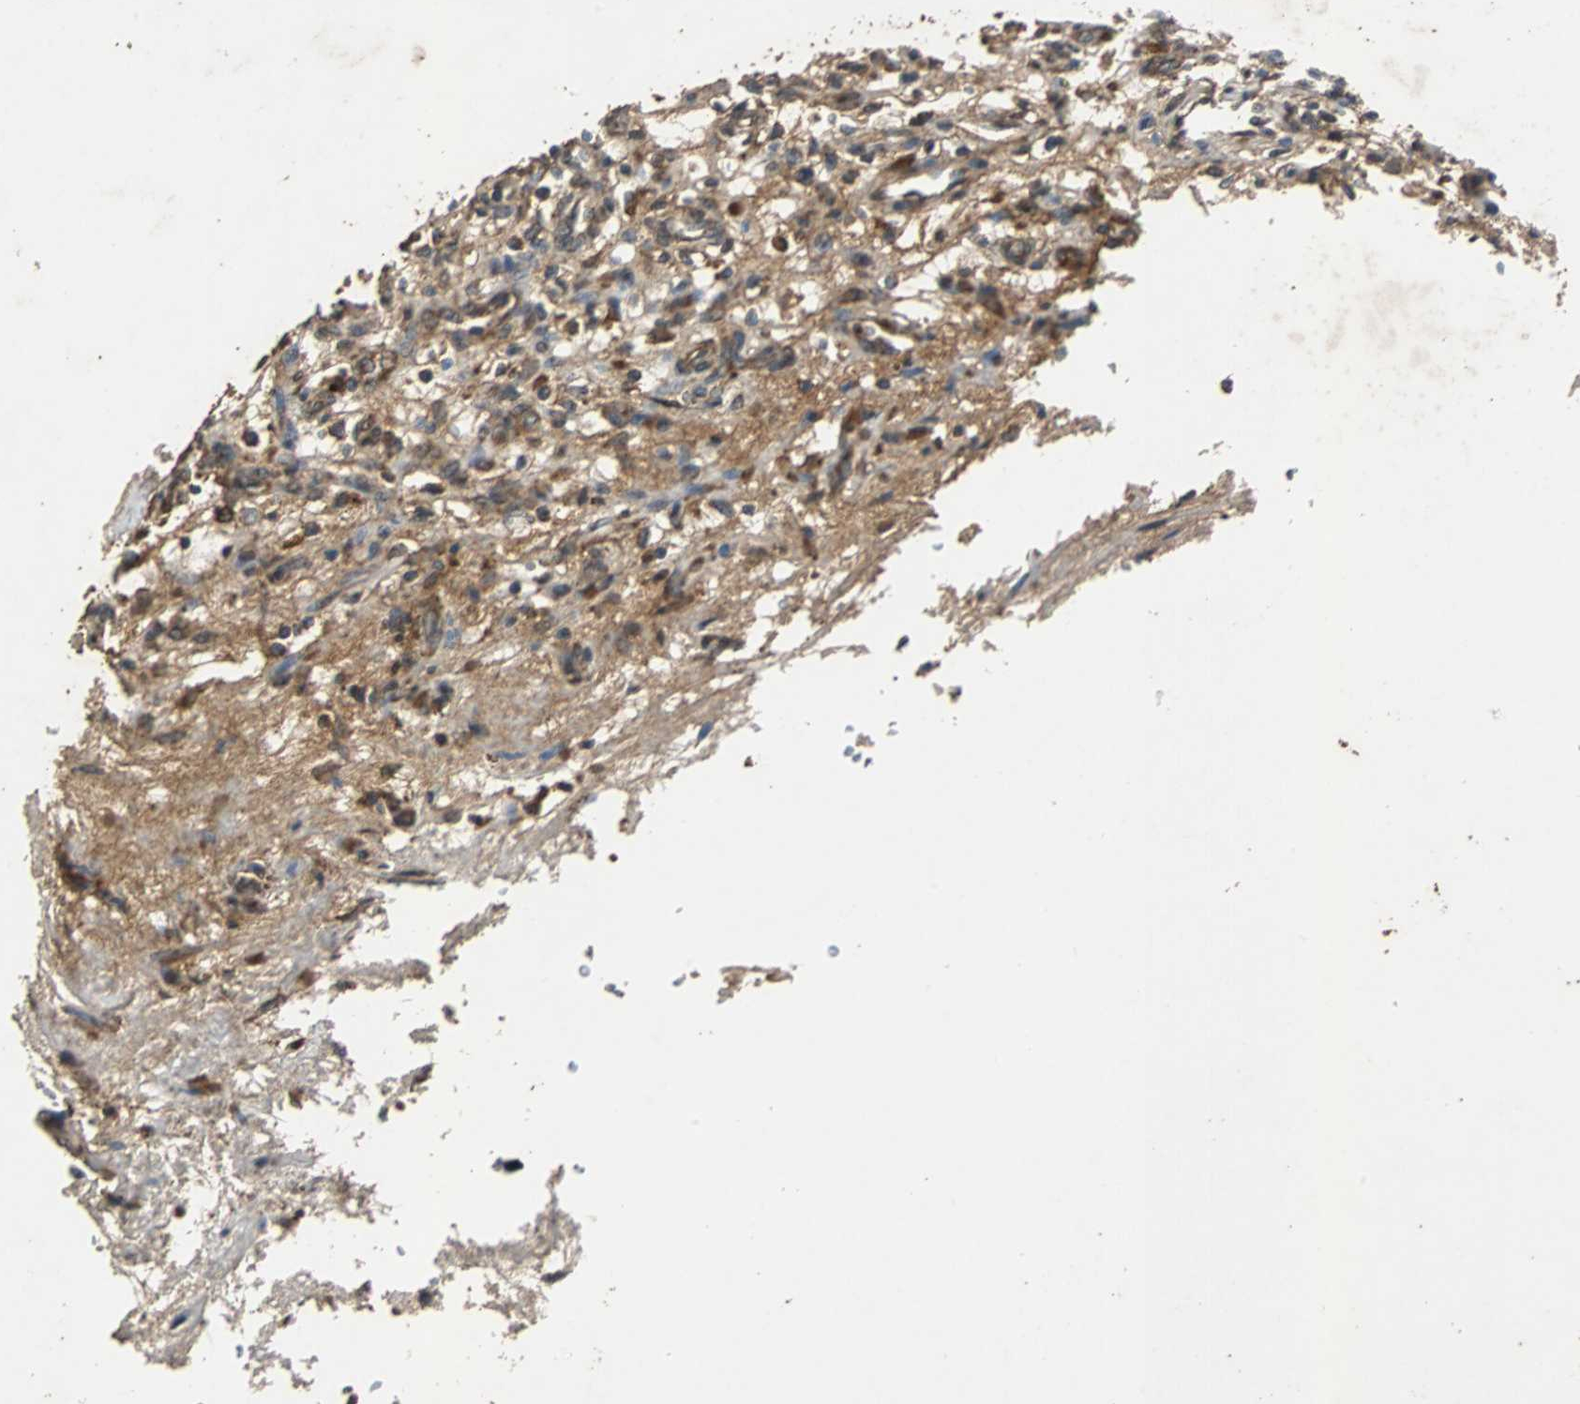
{"staining": {"intensity": "moderate", "quantity": ">75%", "location": "cytoplasmic/membranous"}, "tissue": "renal cancer", "cell_type": "Tumor cells", "image_type": "cancer", "snomed": [{"axis": "morphology", "description": "Adenocarcinoma, NOS"}, {"axis": "topography", "description": "Kidney"}], "caption": "Brown immunohistochemical staining in renal cancer (adenocarcinoma) demonstrates moderate cytoplasmic/membranous staining in about >75% of tumor cells.", "gene": "NAA10", "patient": {"sex": "female", "age": 57}}